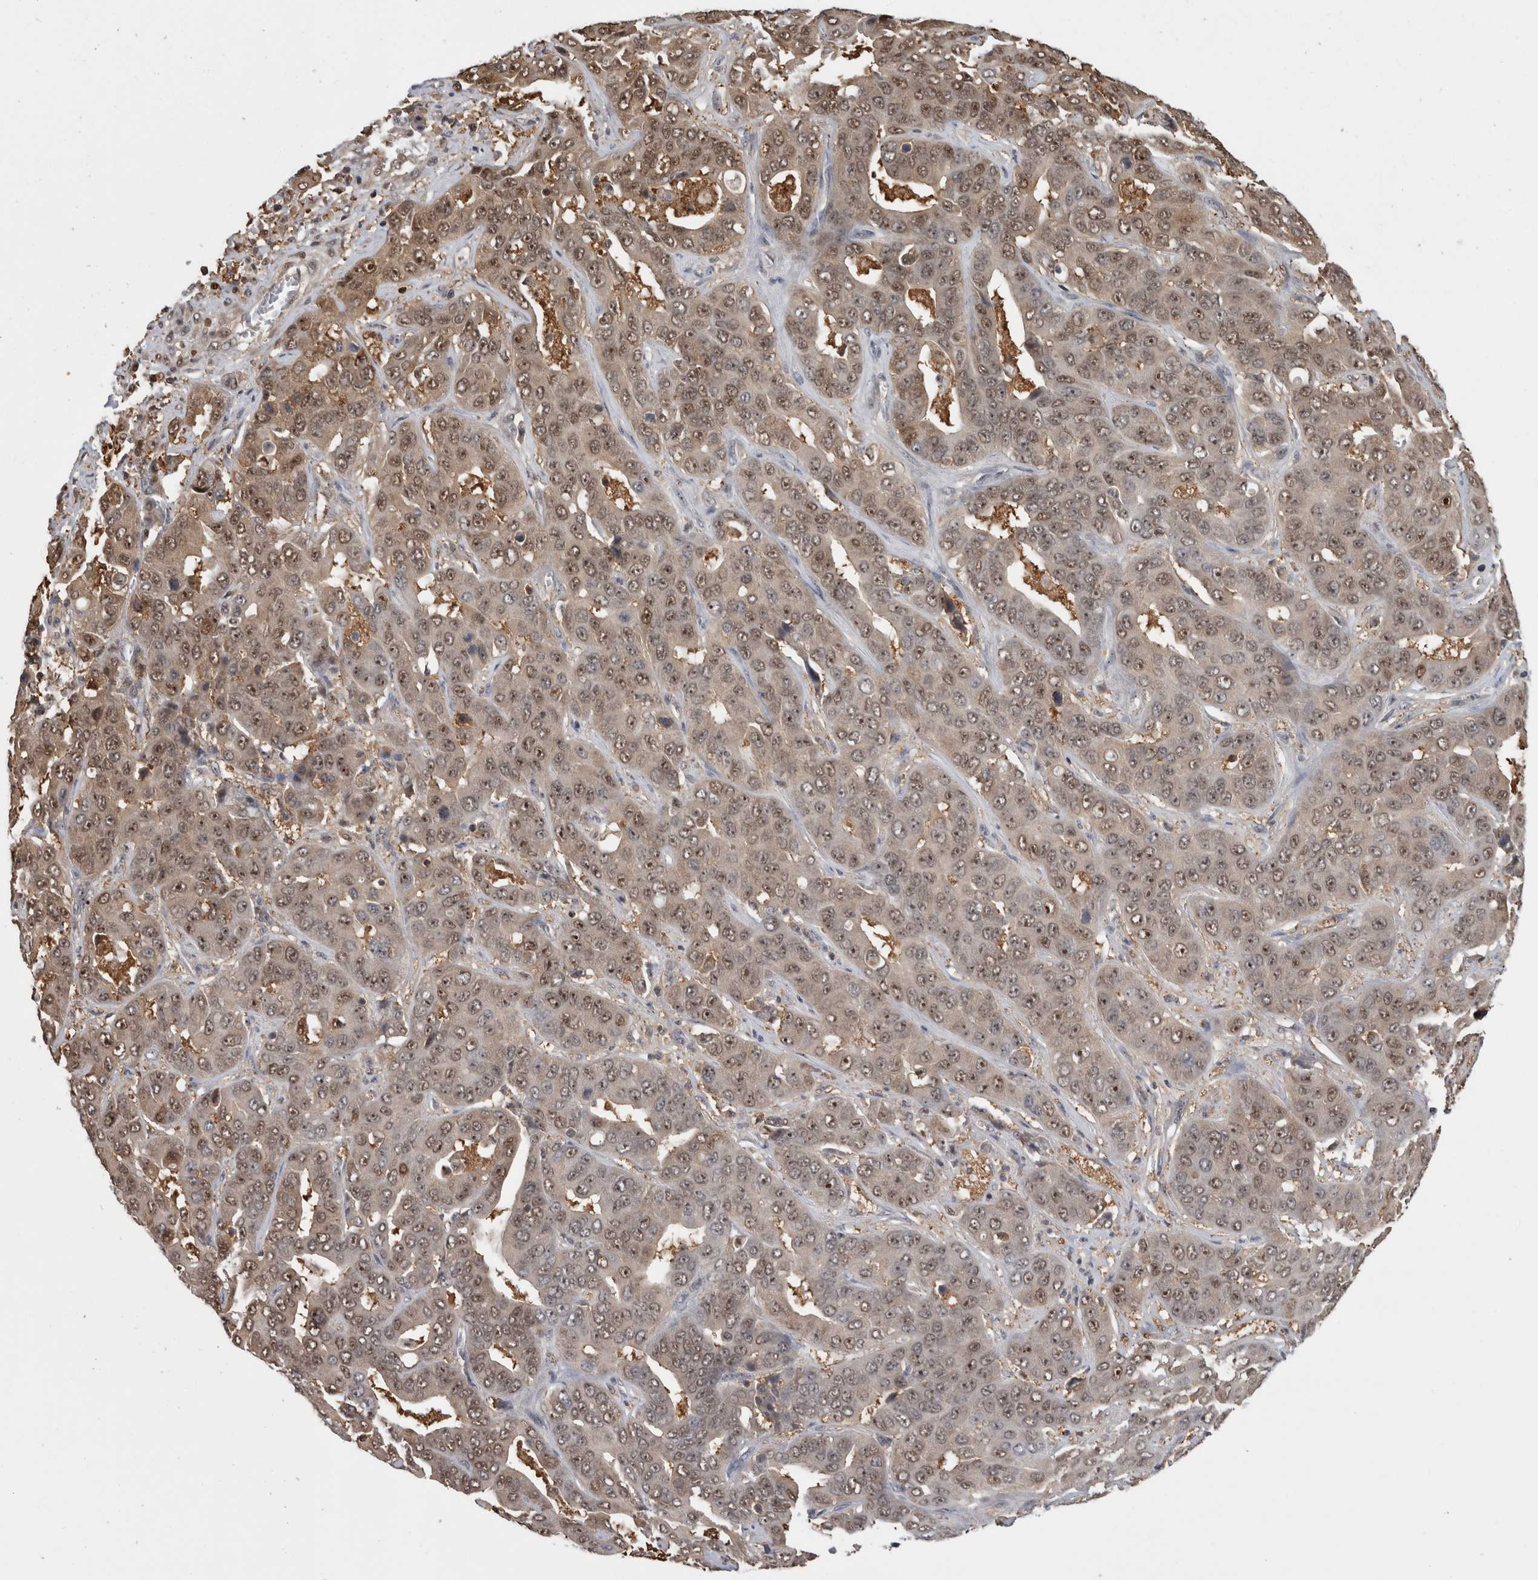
{"staining": {"intensity": "moderate", "quantity": ">75%", "location": "nuclear"}, "tissue": "liver cancer", "cell_type": "Tumor cells", "image_type": "cancer", "snomed": [{"axis": "morphology", "description": "Cholangiocarcinoma"}, {"axis": "topography", "description": "Liver"}], "caption": "An immunohistochemistry (IHC) micrograph of neoplastic tissue is shown. Protein staining in brown shows moderate nuclear positivity in liver cancer within tumor cells. (DAB (3,3'-diaminobenzidine) IHC, brown staining for protein, blue staining for nuclei).", "gene": "TDRD7", "patient": {"sex": "female", "age": 52}}